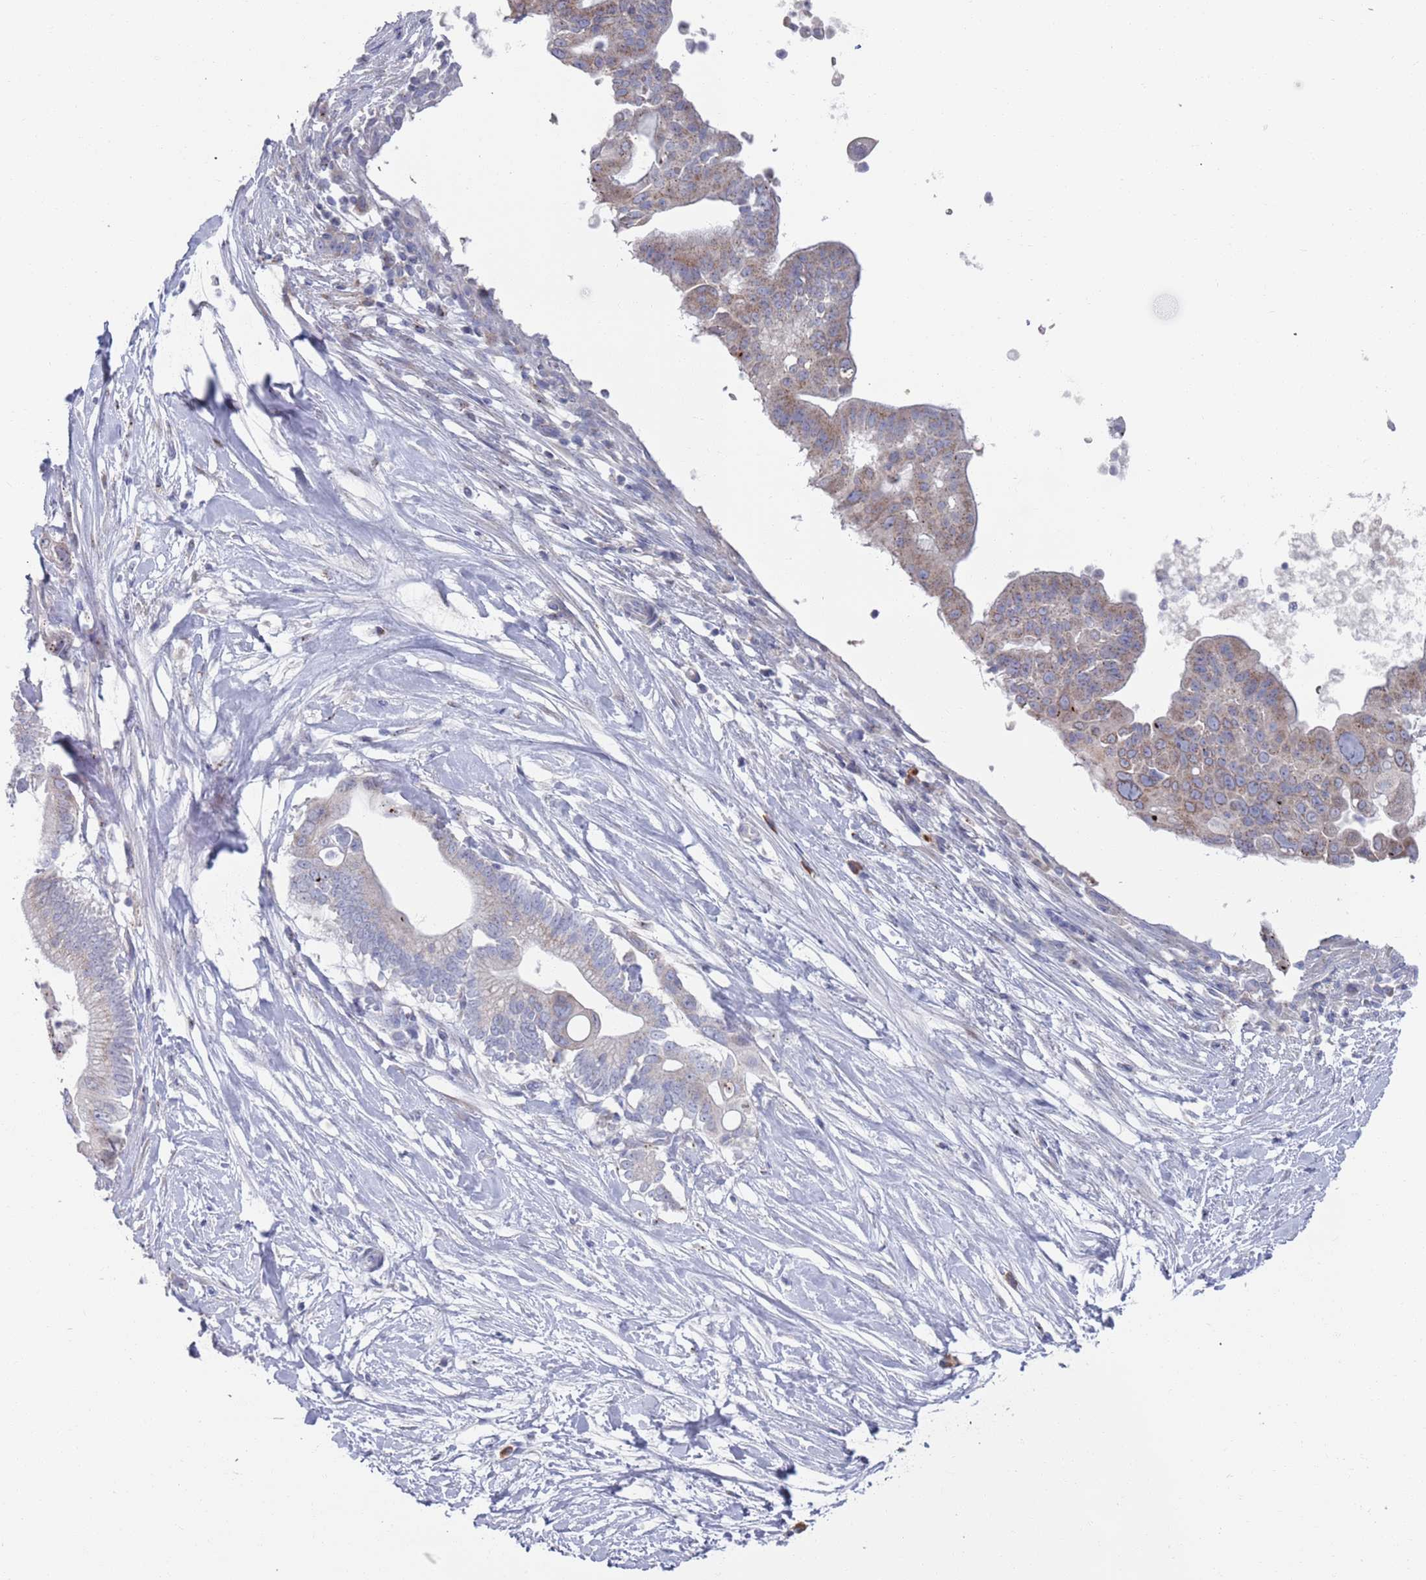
{"staining": {"intensity": "weak", "quantity": "25%-75%", "location": "cytoplasmic/membranous"}, "tissue": "pancreatic cancer", "cell_type": "Tumor cells", "image_type": "cancer", "snomed": [{"axis": "morphology", "description": "Adenocarcinoma, NOS"}, {"axis": "topography", "description": "Pancreas"}], "caption": "Adenocarcinoma (pancreatic) was stained to show a protein in brown. There is low levels of weak cytoplasmic/membranous expression in approximately 25%-75% of tumor cells.", "gene": "MAT1A", "patient": {"sex": "male", "age": 68}}